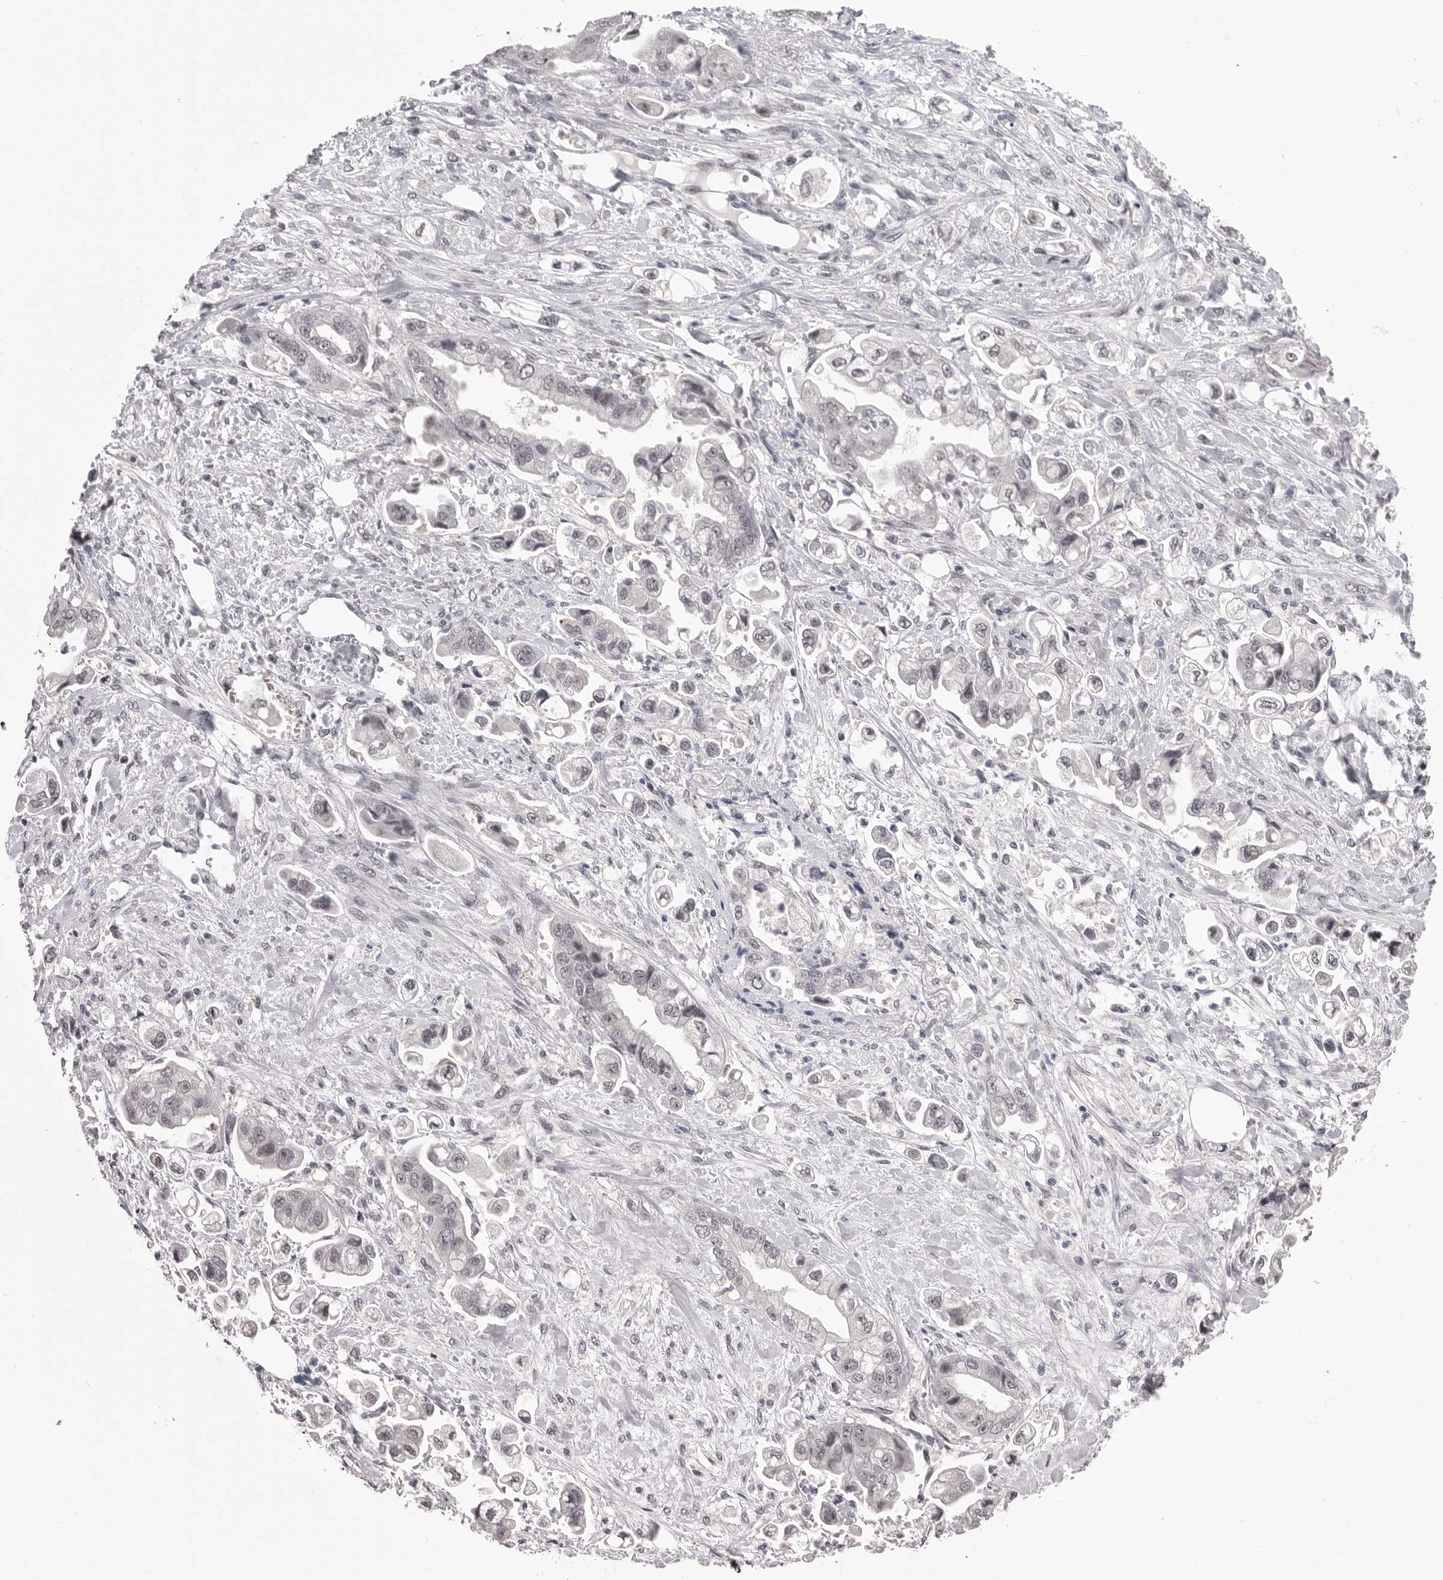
{"staining": {"intensity": "negative", "quantity": "none", "location": "none"}, "tissue": "stomach cancer", "cell_type": "Tumor cells", "image_type": "cancer", "snomed": [{"axis": "morphology", "description": "Adenocarcinoma, NOS"}, {"axis": "topography", "description": "Stomach"}], "caption": "Adenocarcinoma (stomach) stained for a protein using immunohistochemistry exhibits no staining tumor cells.", "gene": "DLG2", "patient": {"sex": "male", "age": 62}}